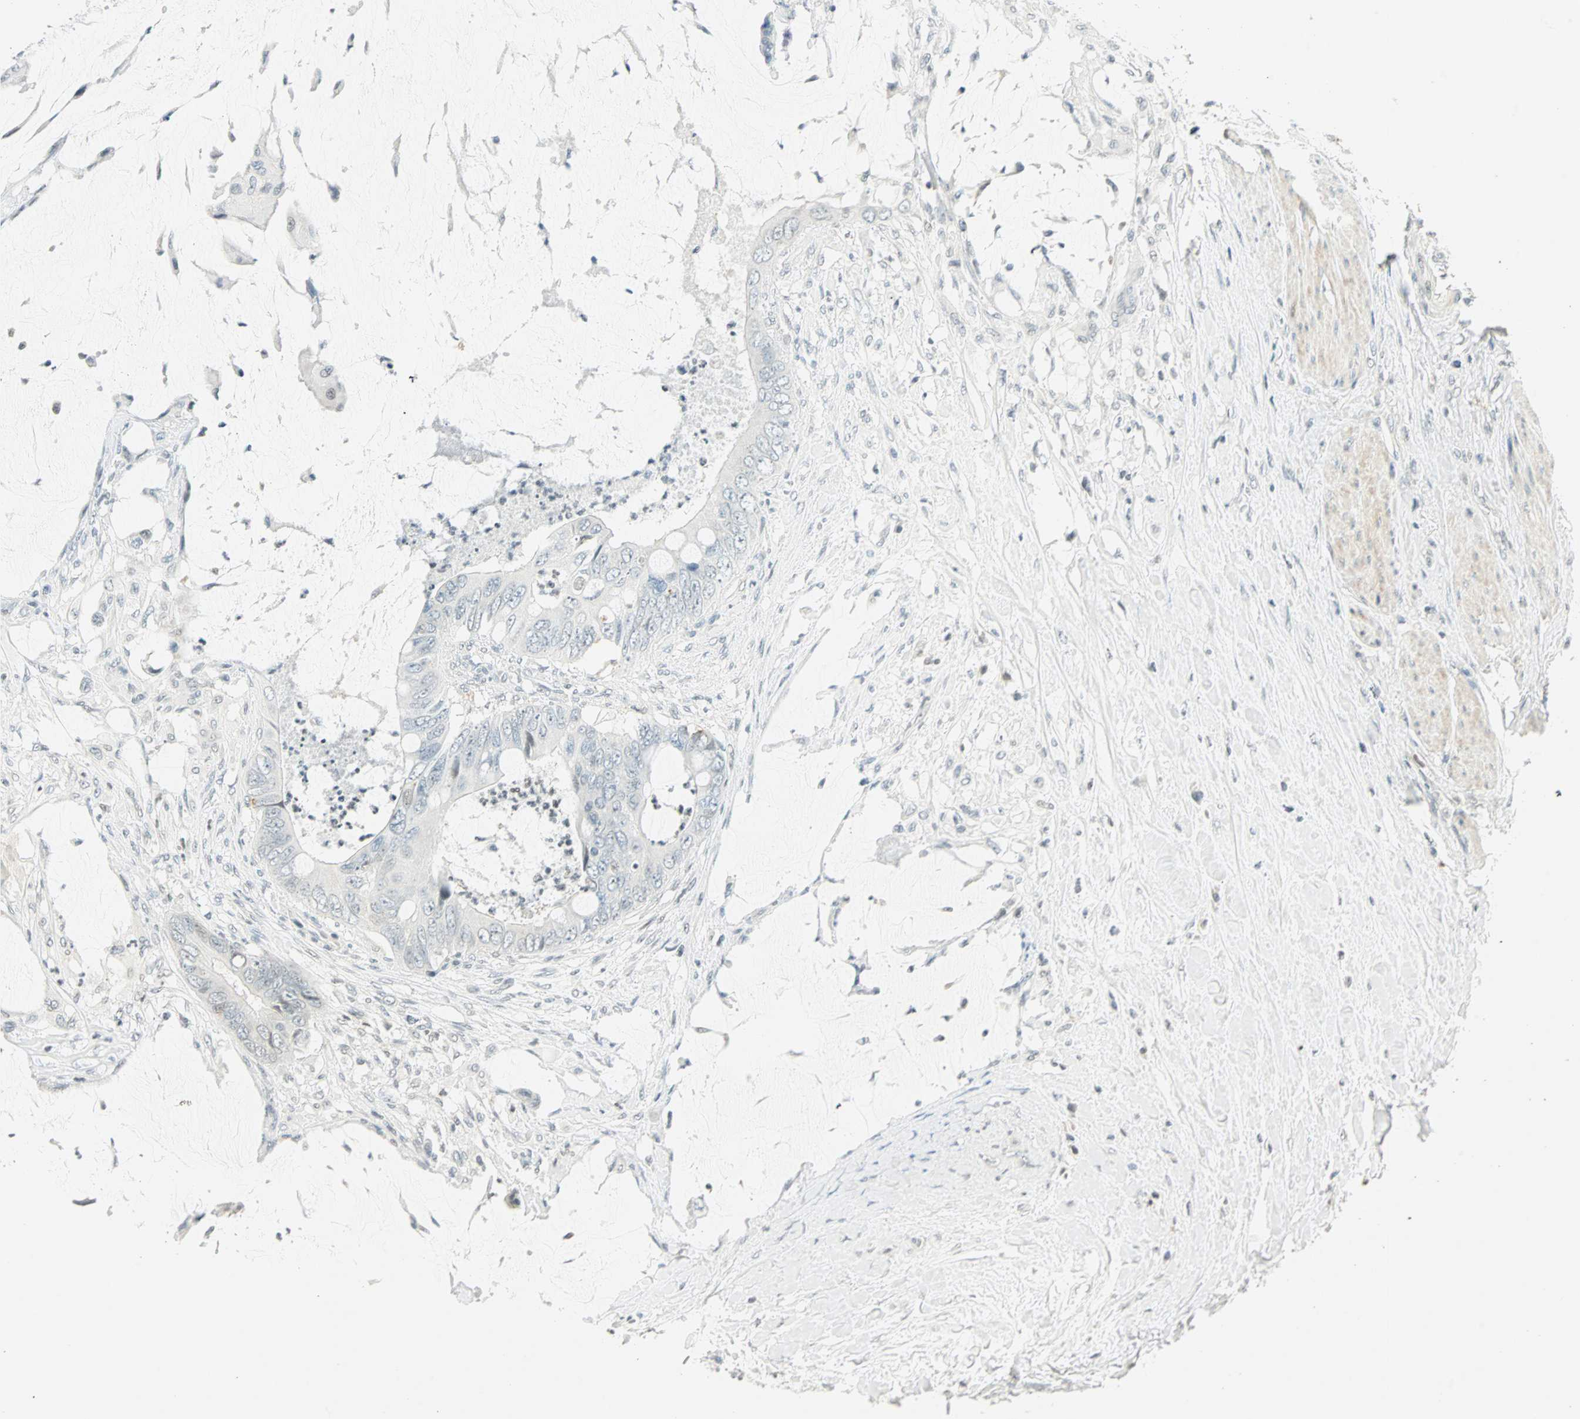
{"staining": {"intensity": "weak", "quantity": "<25%", "location": "nuclear"}, "tissue": "colorectal cancer", "cell_type": "Tumor cells", "image_type": "cancer", "snomed": [{"axis": "morphology", "description": "Adenocarcinoma, NOS"}, {"axis": "topography", "description": "Rectum"}], "caption": "Colorectal cancer was stained to show a protein in brown. There is no significant positivity in tumor cells.", "gene": "SMAD3", "patient": {"sex": "female", "age": 77}}